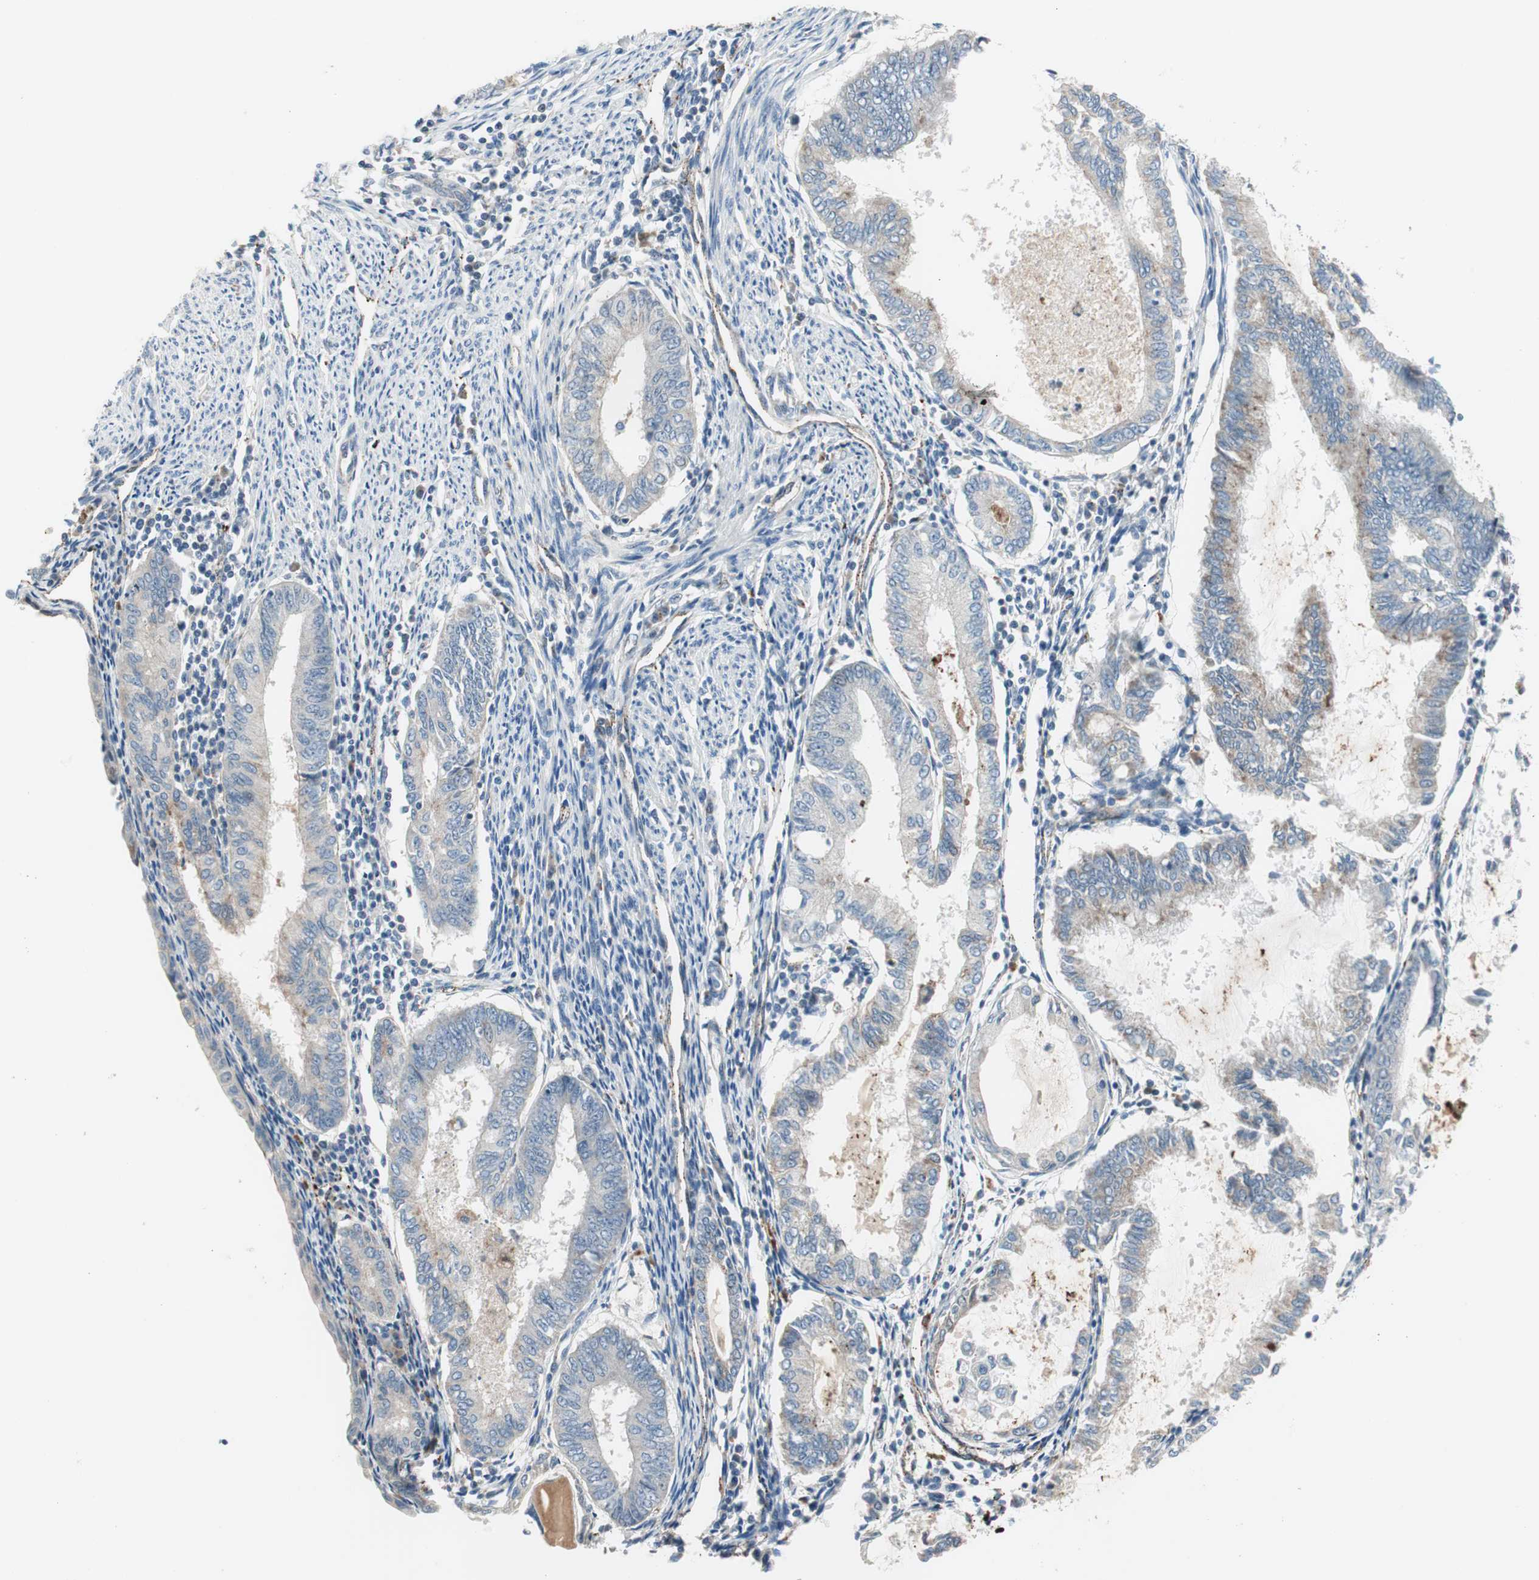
{"staining": {"intensity": "weak", "quantity": "25%-75%", "location": "cytoplasmic/membranous"}, "tissue": "endometrial cancer", "cell_type": "Tumor cells", "image_type": "cancer", "snomed": [{"axis": "morphology", "description": "Adenocarcinoma, NOS"}, {"axis": "topography", "description": "Endometrium"}], "caption": "A high-resolution micrograph shows IHC staining of endometrial adenocarcinoma, which exhibits weak cytoplasmic/membranous staining in approximately 25%-75% of tumor cells.", "gene": "FGFR4", "patient": {"sex": "female", "age": 86}}